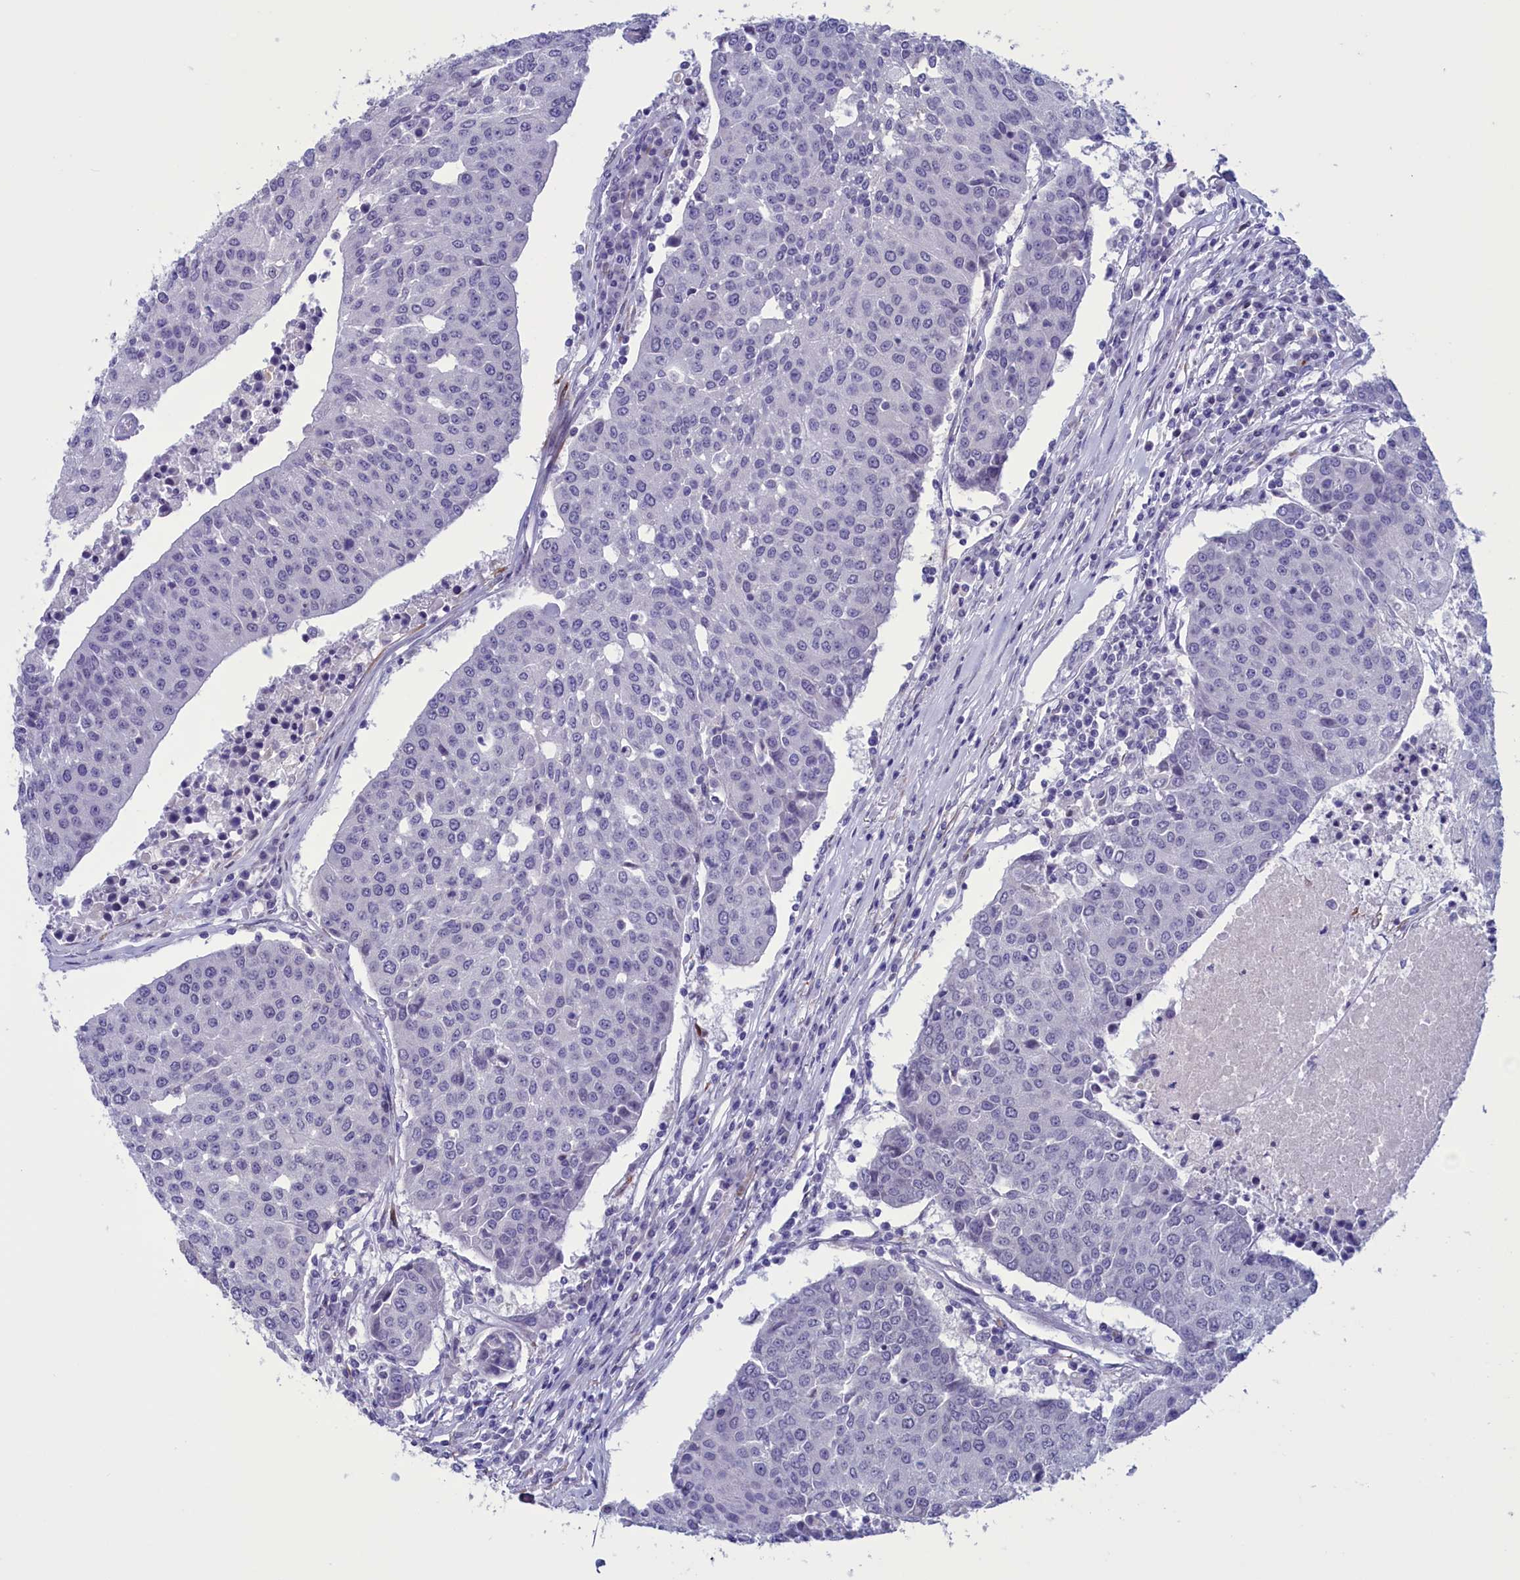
{"staining": {"intensity": "negative", "quantity": "none", "location": "none"}, "tissue": "urothelial cancer", "cell_type": "Tumor cells", "image_type": "cancer", "snomed": [{"axis": "morphology", "description": "Urothelial carcinoma, High grade"}, {"axis": "topography", "description": "Urinary bladder"}], "caption": "The micrograph displays no significant positivity in tumor cells of urothelial cancer. (Stains: DAB immunohistochemistry (IHC) with hematoxylin counter stain, Microscopy: brightfield microscopy at high magnification).", "gene": "PARS2", "patient": {"sex": "female", "age": 85}}